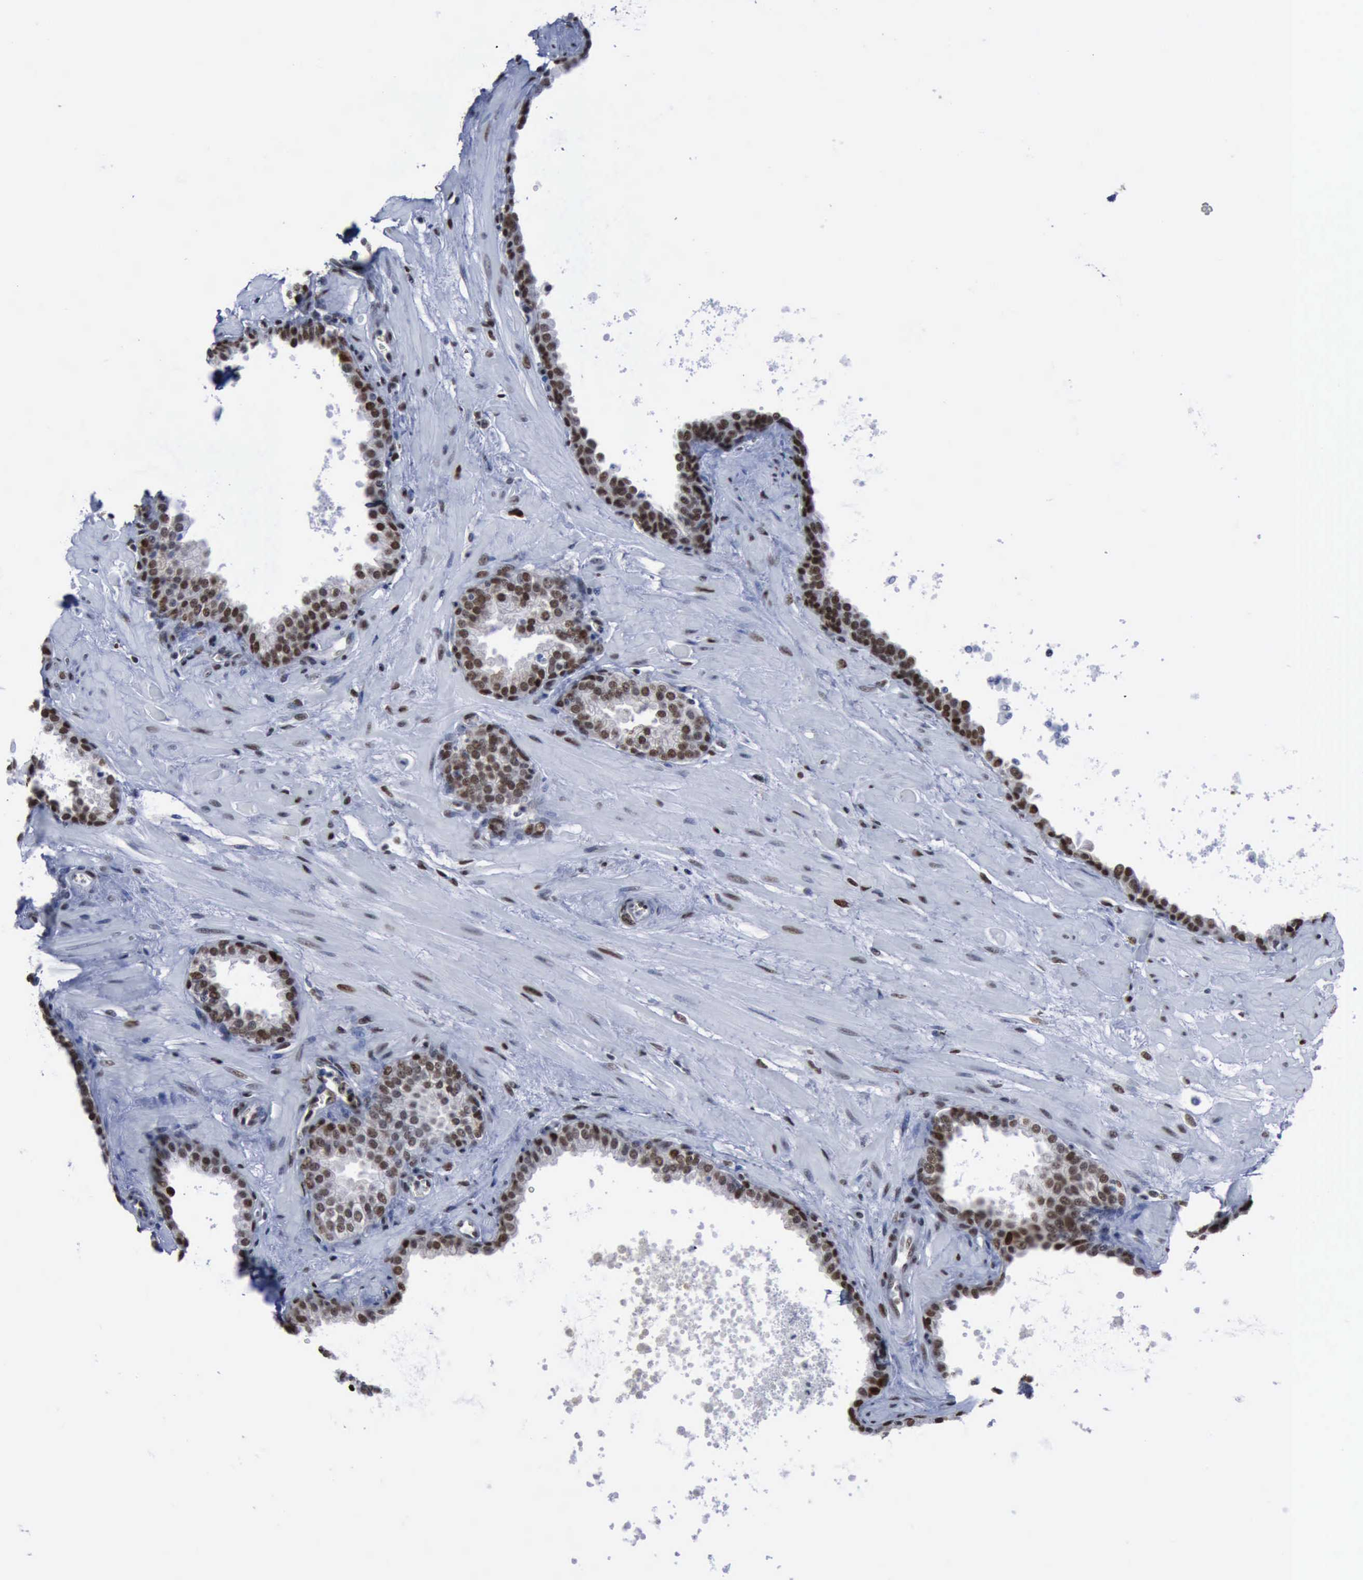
{"staining": {"intensity": "moderate", "quantity": ">75%", "location": "nuclear"}, "tissue": "prostate", "cell_type": "Glandular cells", "image_type": "normal", "snomed": [{"axis": "morphology", "description": "Normal tissue, NOS"}, {"axis": "topography", "description": "Prostate"}], "caption": "Glandular cells display medium levels of moderate nuclear staining in approximately >75% of cells in normal prostate.", "gene": "PCNA", "patient": {"sex": "male", "age": 60}}